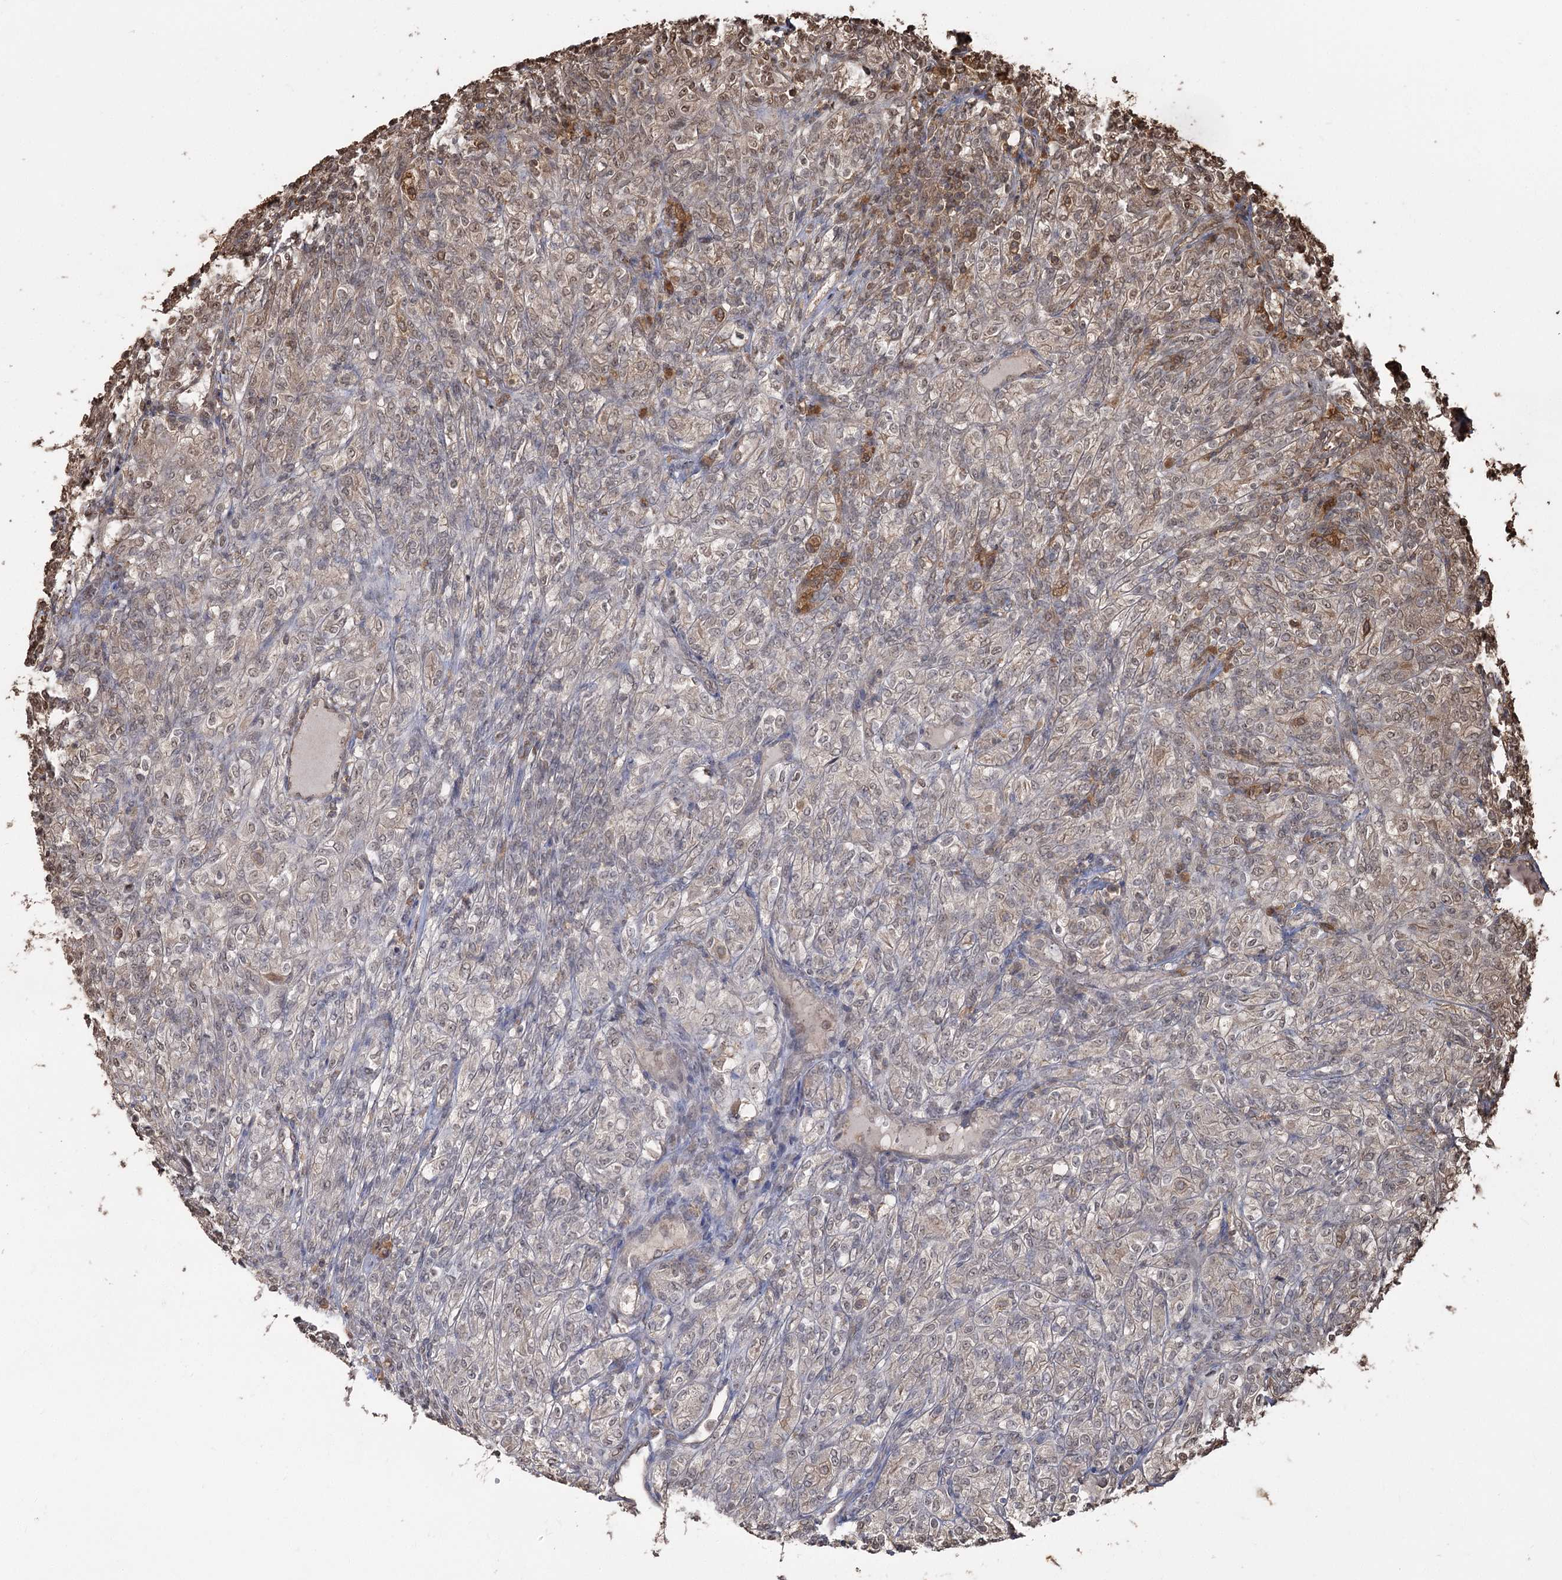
{"staining": {"intensity": "moderate", "quantity": "<25%", "location": "cytoplasmic/membranous,nuclear"}, "tissue": "renal cancer", "cell_type": "Tumor cells", "image_type": "cancer", "snomed": [{"axis": "morphology", "description": "Adenocarcinoma, NOS"}, {"axis": "topography", "description": "Kidney"}], "caption": "Moderate cytoplasmic/membranous and nuclear staining for a protein is seen in approximately <25% of tumor cells of renal adenocarcinoma using IHC.", "gene": "PLCH1", "patient": {"sex": "male", "age": 77}}